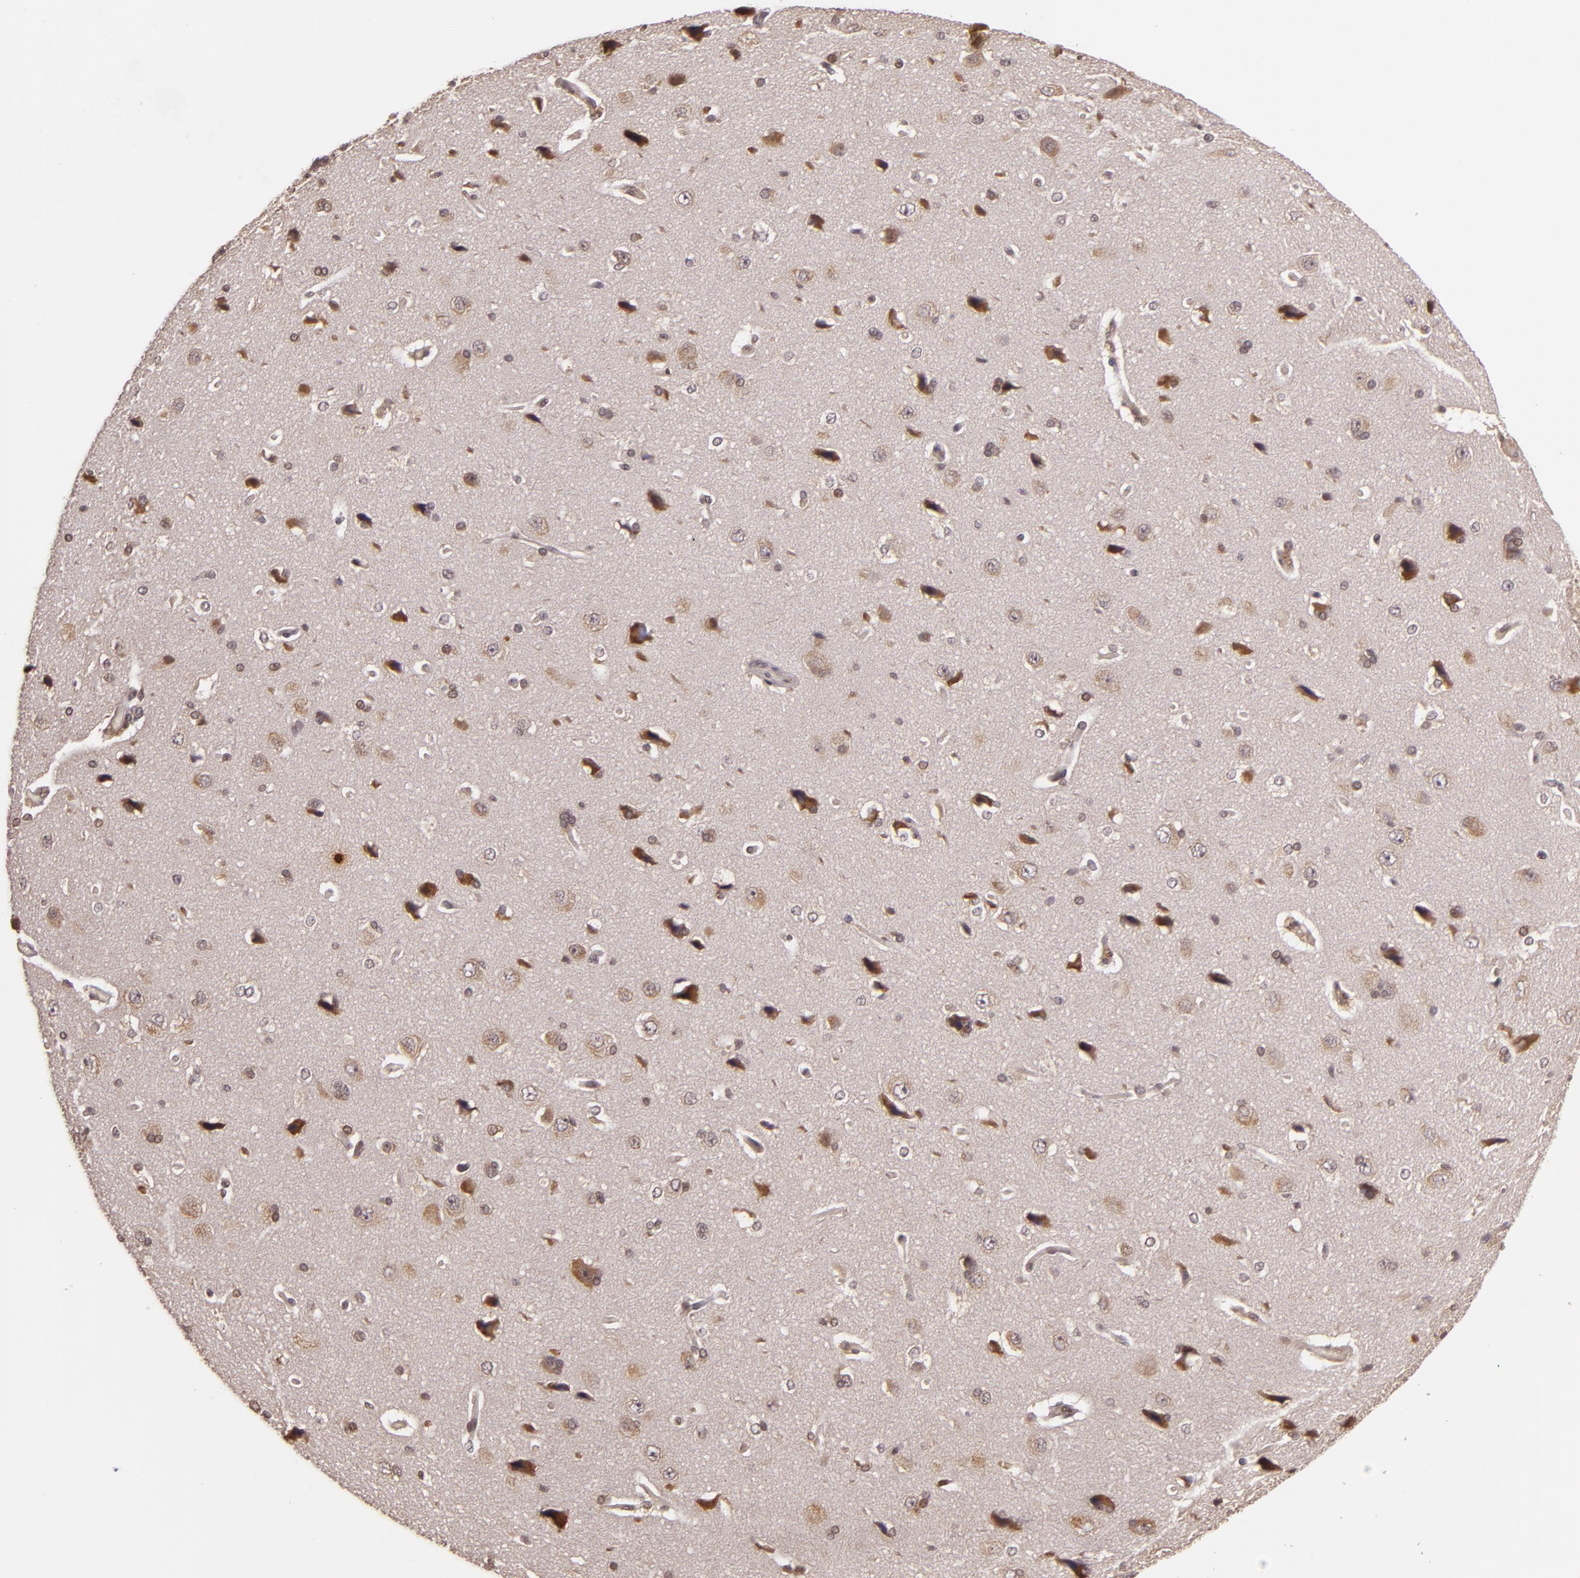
{"staining": {"intensity": "weak", "quantity": ">75%", "location": "nuclear"}, "tissue": "cerebral cortex", "cell_type": "Endothelial cells", "image_type": "normal", "snomed": [{"axis": "morphology", "description": "Normal tissue, NOS"}, {"axis": "topography", "description": "Cerebral cortex"}], "caption": "Protein expression analysis of unremarkable human cerebral cortex reveals weak nuclear positivity in approximately >75% of endothelial cells. (Brightfield microscopy of DAB IHC at high magnification).", "gene": "TXNRD2", "patient": {"sex": "female", "age": 45}}